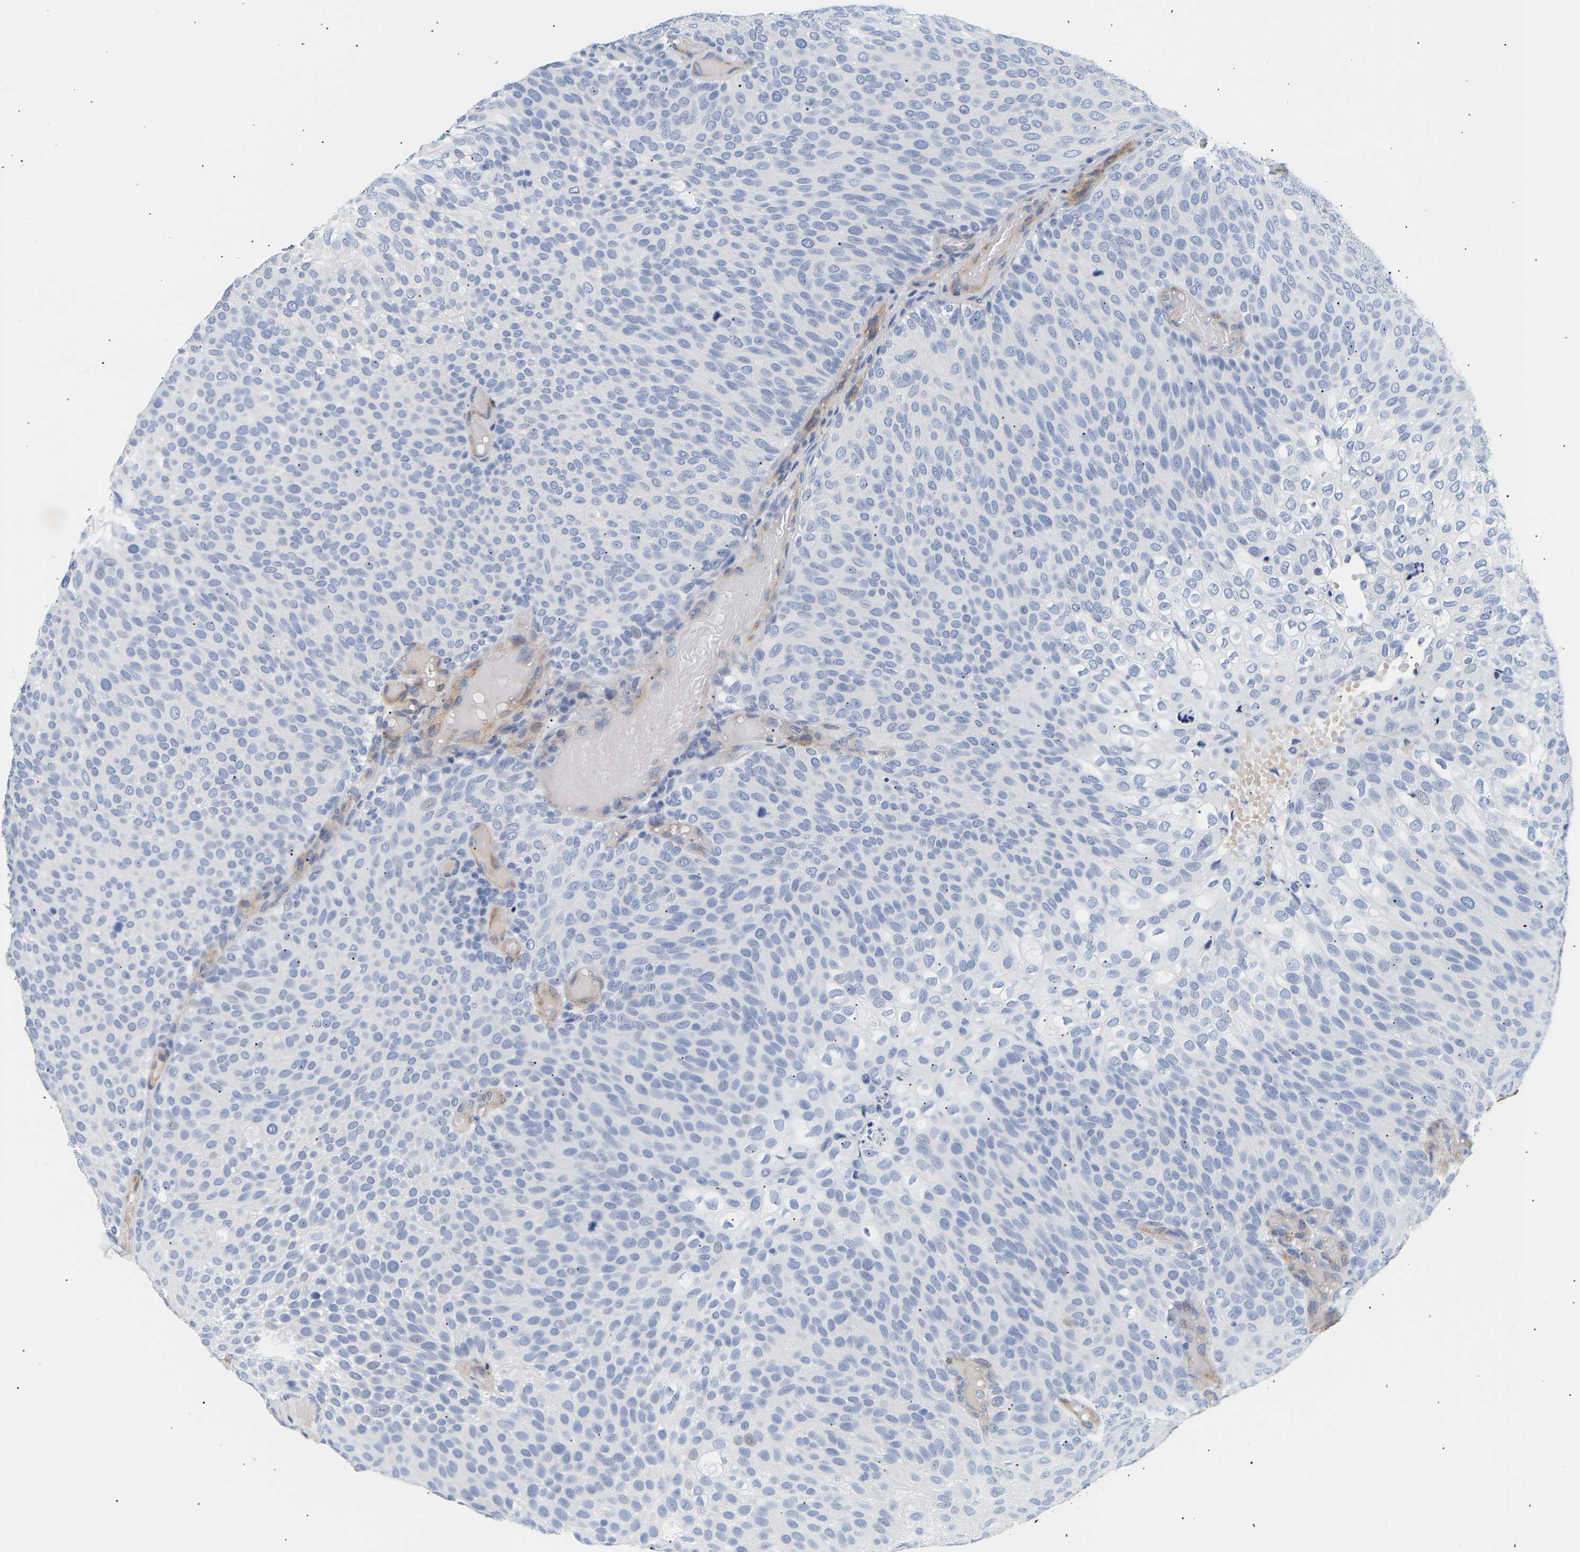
{"staining": {"intensity": "negative", "quantity": "none", "location": "none"}, "tissue": "urothelial cancer", "cell_type": "Tumor cells", "image_type": "cancer", "snomed": [{"axis": "morphology", "description": "Urothelial carcinoma, Low grade"}, {"axis": "topography", "description": "Urinary bladder"}], "caption": "A high-resolution image shows immunohistochemistry staining of low-grade urothelial carcinoma, which reveals no significant positivity in tumor cells. (Immunohistochemistry, brightfield microscopy, high magnification).", "gene": "IGFBP7", "patient": {"sex": "male", "age": 78}}